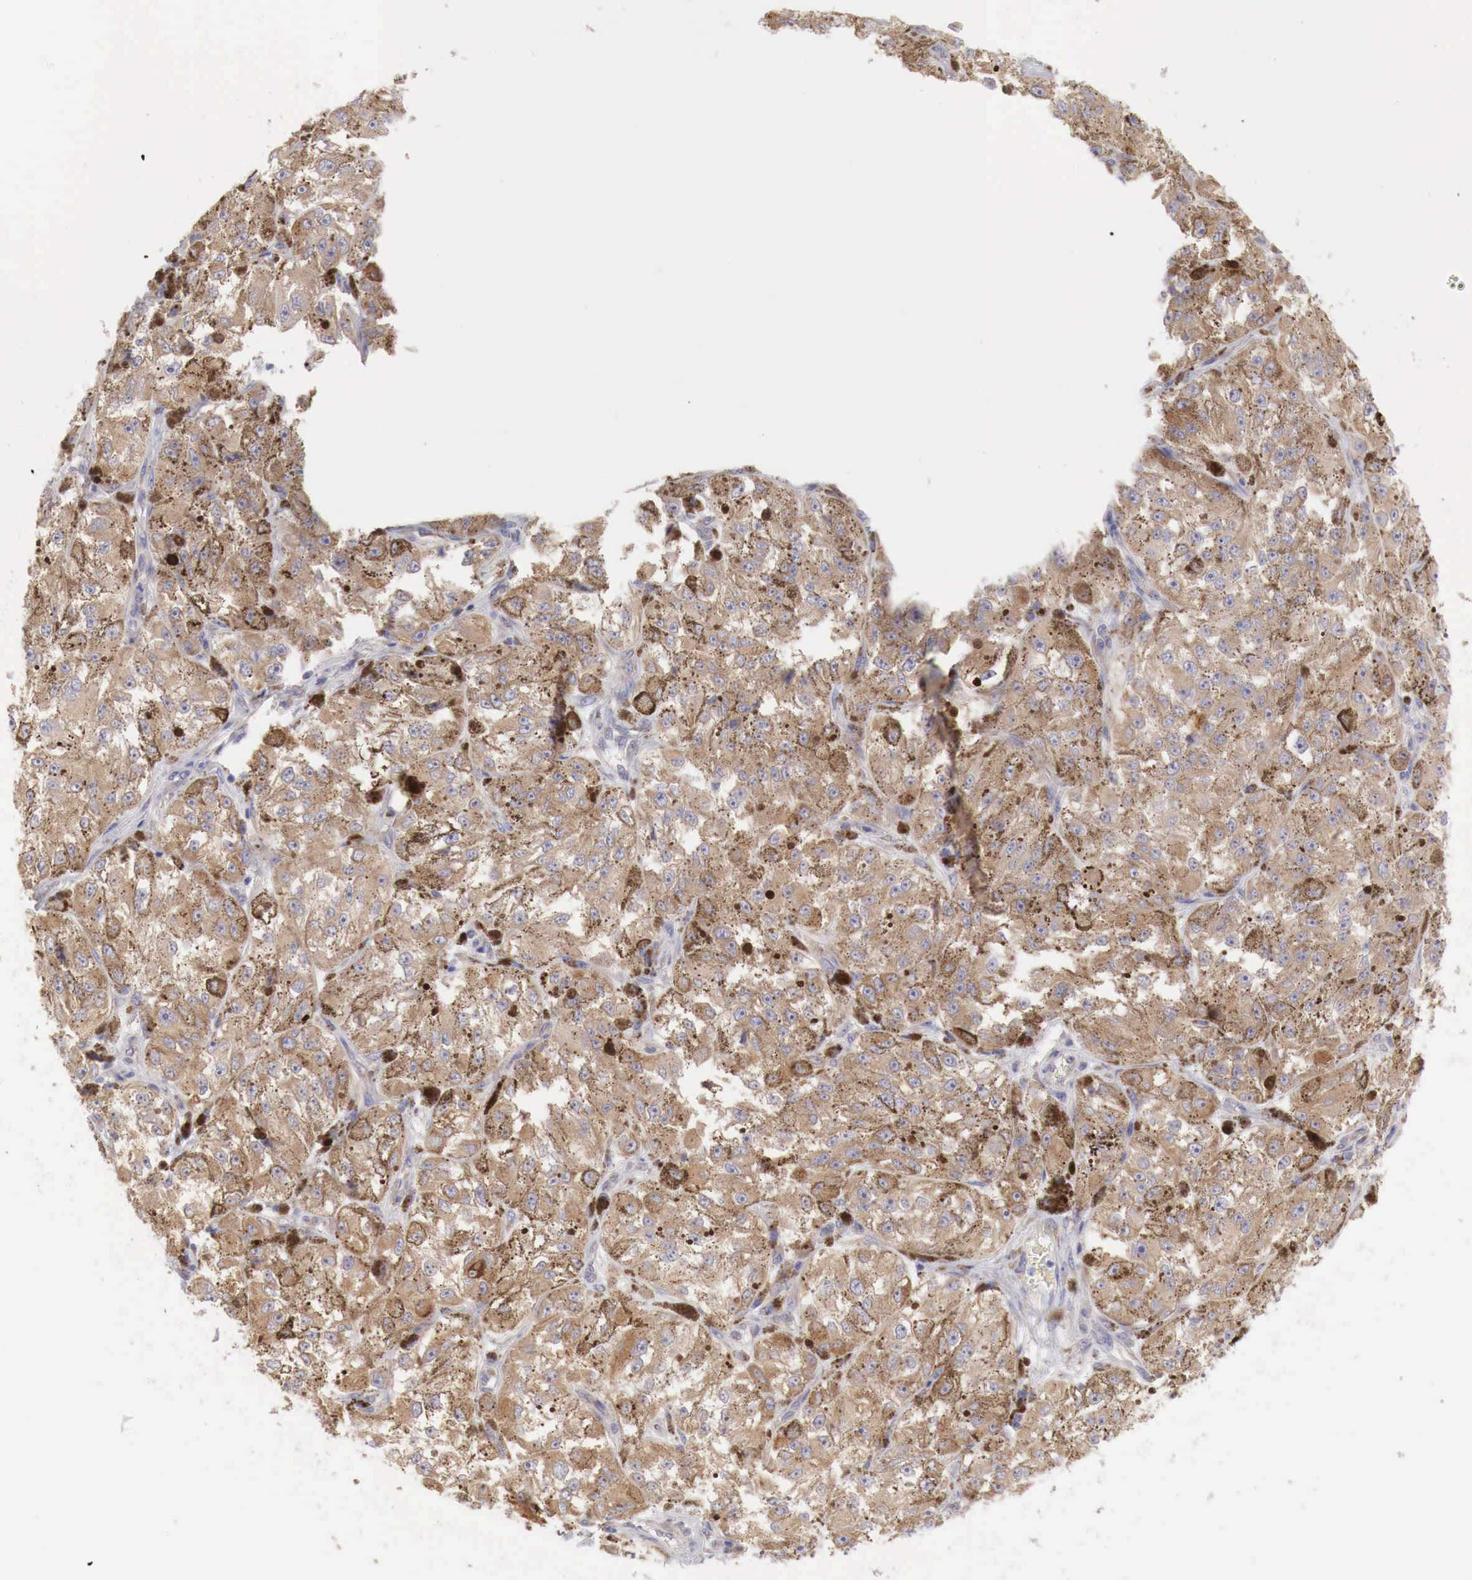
{"staining": {"intensity": "moderate", "quantity": ">75%", "location": "cytoplasmic/membranous"}, "tissue": "melanoma", "cell_type": "Tumor cells", "image_type": "cancer", "snomed": [{"axis": "morphology", "description": "Malignant melanoma, NOS"}, {"axis": "topography", "description": "Skin"}], "caption": "Human malignant melanoma stained with a protein marker reveals moderate staining in tumor cells.", "gene": "NSDHL", "patient": {"sex": "male", "age": 67}}